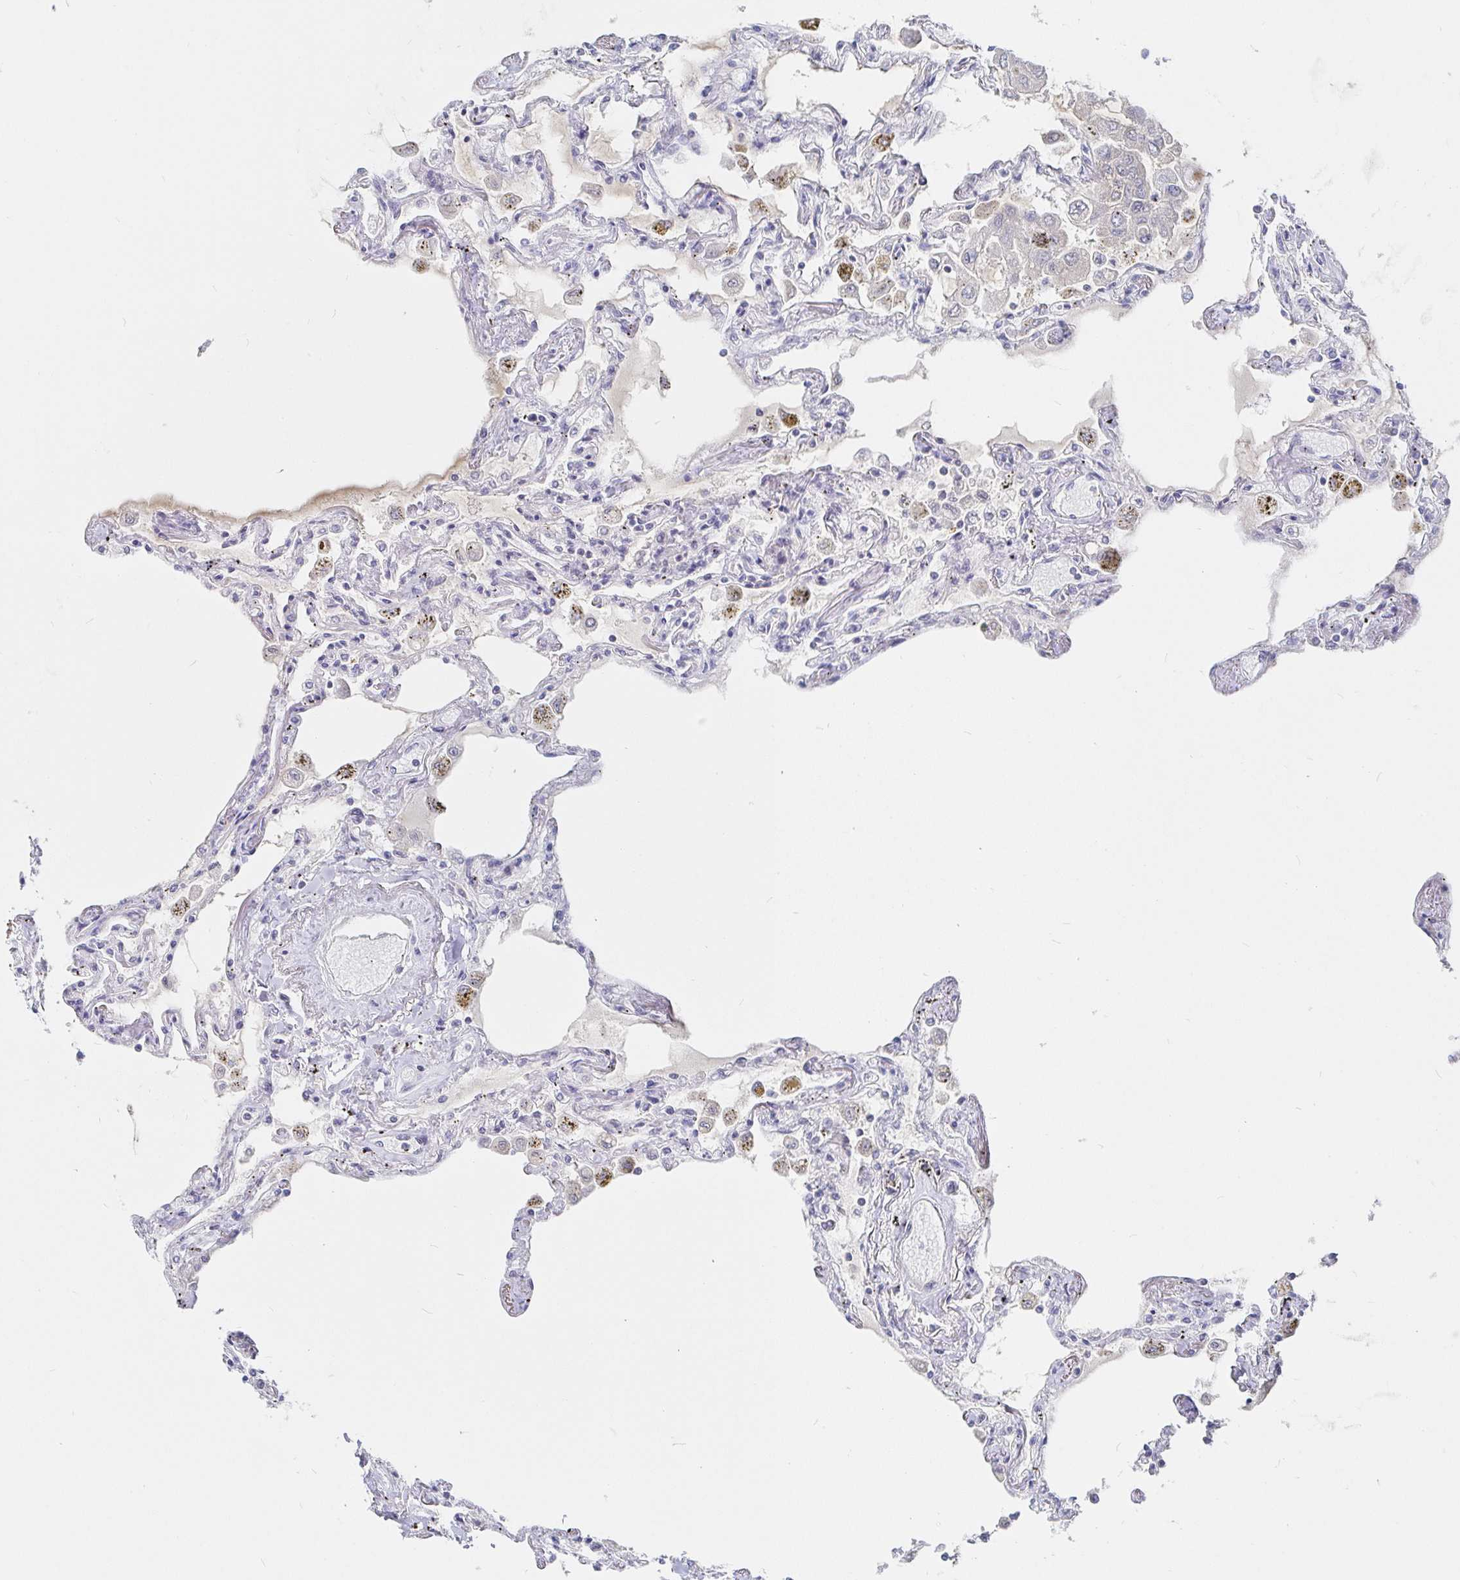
{"staining": {"intensity": "weak", "quantity": "<25%", "location": "cytoplasmic/membranous"}, "tissue": "lung", "cell_type": "Alveolar cells", "image_type": "normal", "snomed": [{"axis": "morphology", "description": "Normal tissue, NOS"}, {"axis": "morphology", "description": "Adenocarcinoma, NOS"}, {"axis": "topography", "description": "Cartilage tissue"}, {"axis": "topography", "description": "Lung"}], "caption": "The photomicrograph reveals no staining of alveolar cells in benign lung.", "gene": "ALG1L2", "patient": {"sex": "female", "age": 67}}